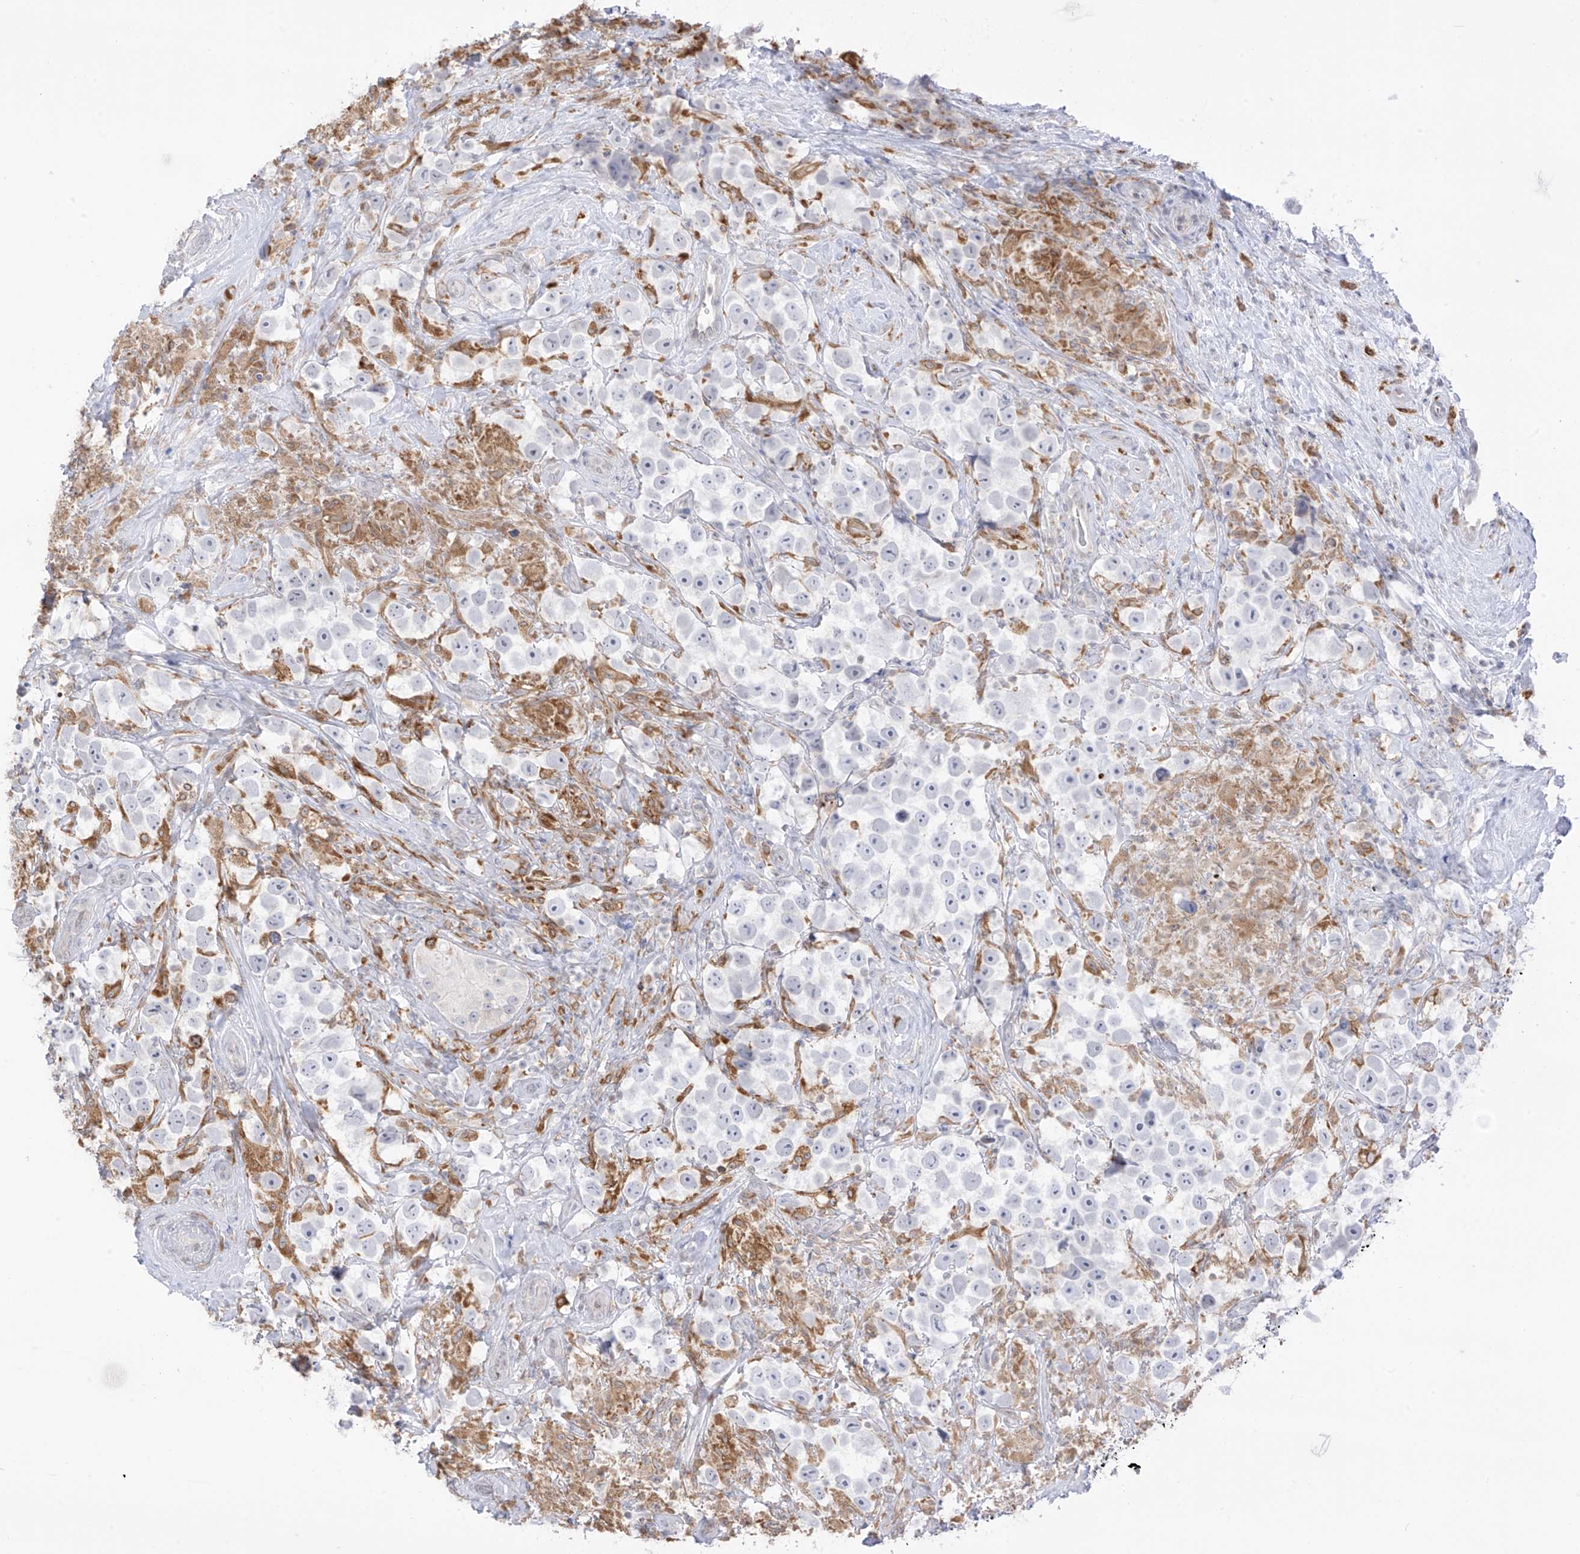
{"staining": {"intensity": "negative", "quantity": "none", "location": "none"}, "tissue": "testis cancer", "cell_type": "Tumor cells", "image_type": "cancer", "snomed": [{"axis": "morphology", "description": "Seminoma, NOS"}, {"axis": "topography", "description": "Testis"}], "caption": "An immunohistochemistry photomicrograph of testis seminoma is shown. There is no staining in tumor cells of testis seminoma. (Brightfield microscopy of DAB immunohistochemistry at high magnification).", "gene": "TBXAS1", "patient": {"sex": "male", "age": 49}}